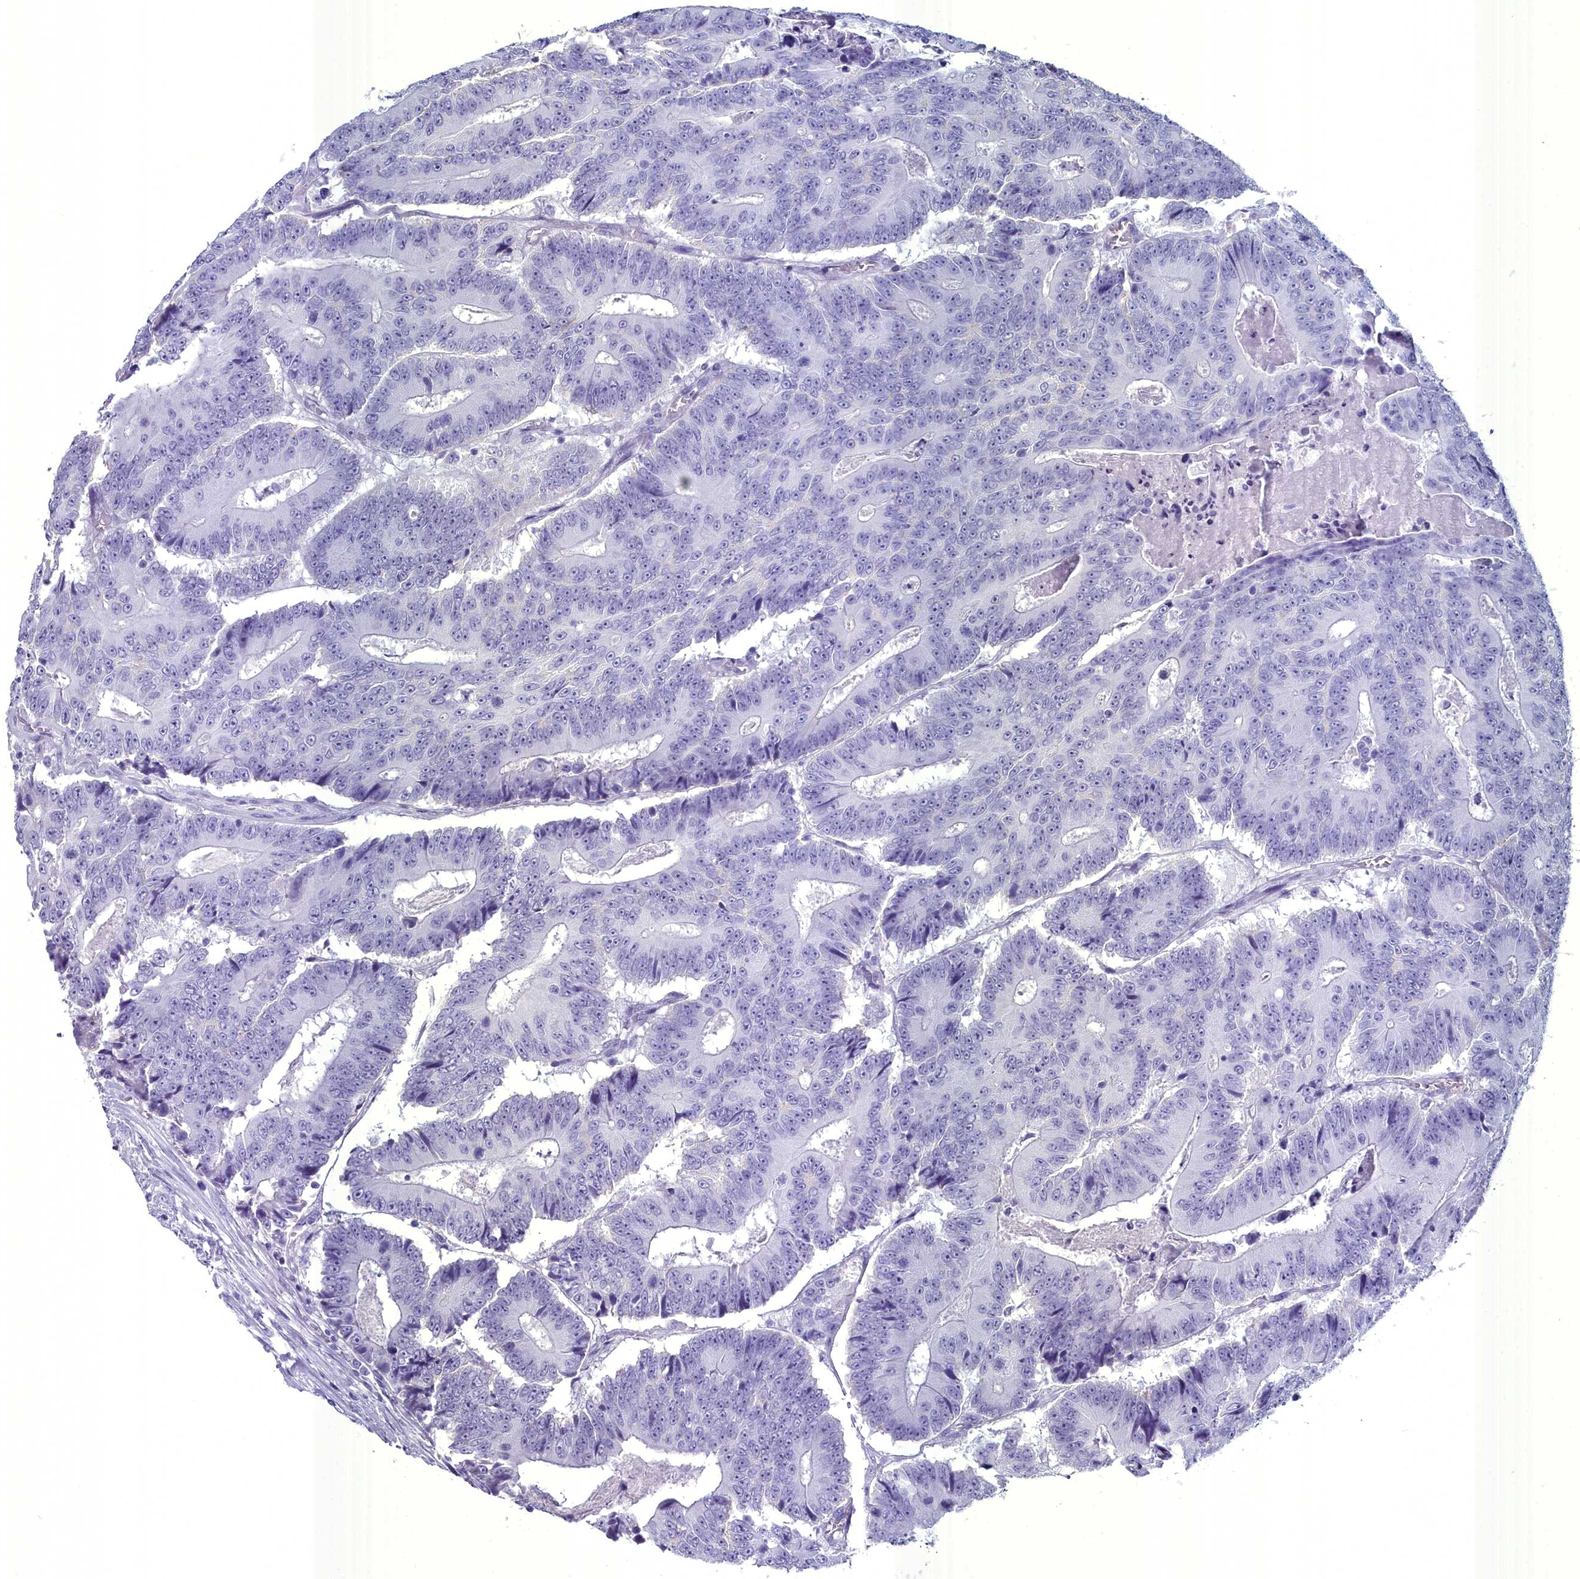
{"staining": {"intensity": "negative", "quantity": "none", "location": "none"}, "tissue": "colorectal cancer", "cell_type": "Tumor cells", "image_type": "cancer", "snomed": [{"axis": "morphology", "description": "Adenocarcinoma, NOS"}, {"axis": "topography", "description": "Colon"}], "caption": "This is an IHC micrograph of colorectal adenocarcinoma. There is no expression in tumor cells.", "gene": "MAP6", "patient": {"sex": "male", "age": 83}}